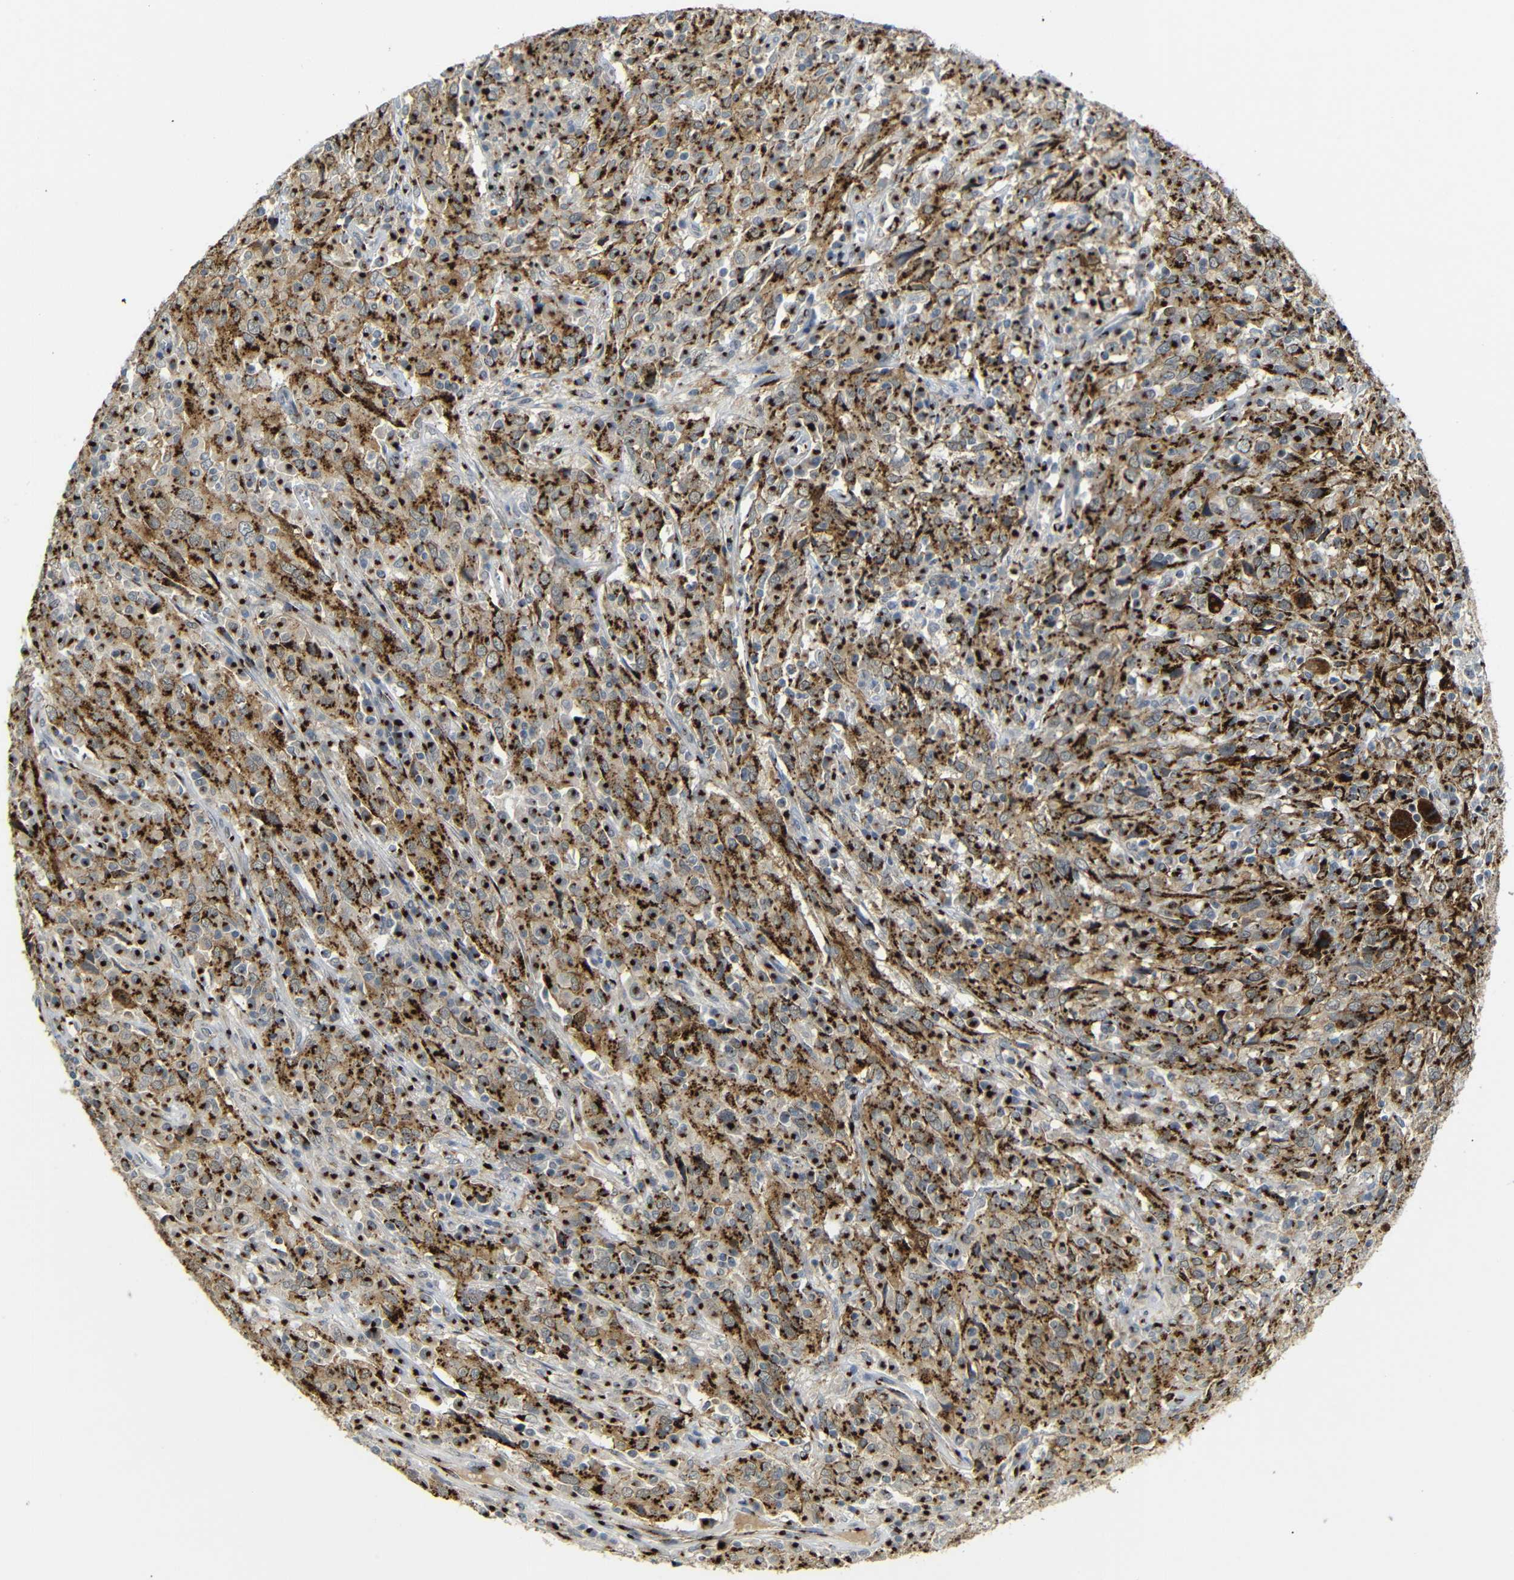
{"staining": {"intensity": "strong", "quantity": ">75%", "location": "cytoplasmic/membranous"}, "tissue": "cervical cancer", "cell_type": "Tumor cells", "image_type": "cancer", "snomed": [{"axis": "morphology", "description": "Squamous cell carcinoma, NOS"}, {"axis": "topography", "description": "Cervix"}], "caption": "Strong cytoplasmic/membranous protein staining is seen in approximately >75% of tumor cells in cervical squamous cell carcinoma.", "gene": "TGOLN2", "patient": {"sex": "female", "age": 46}}